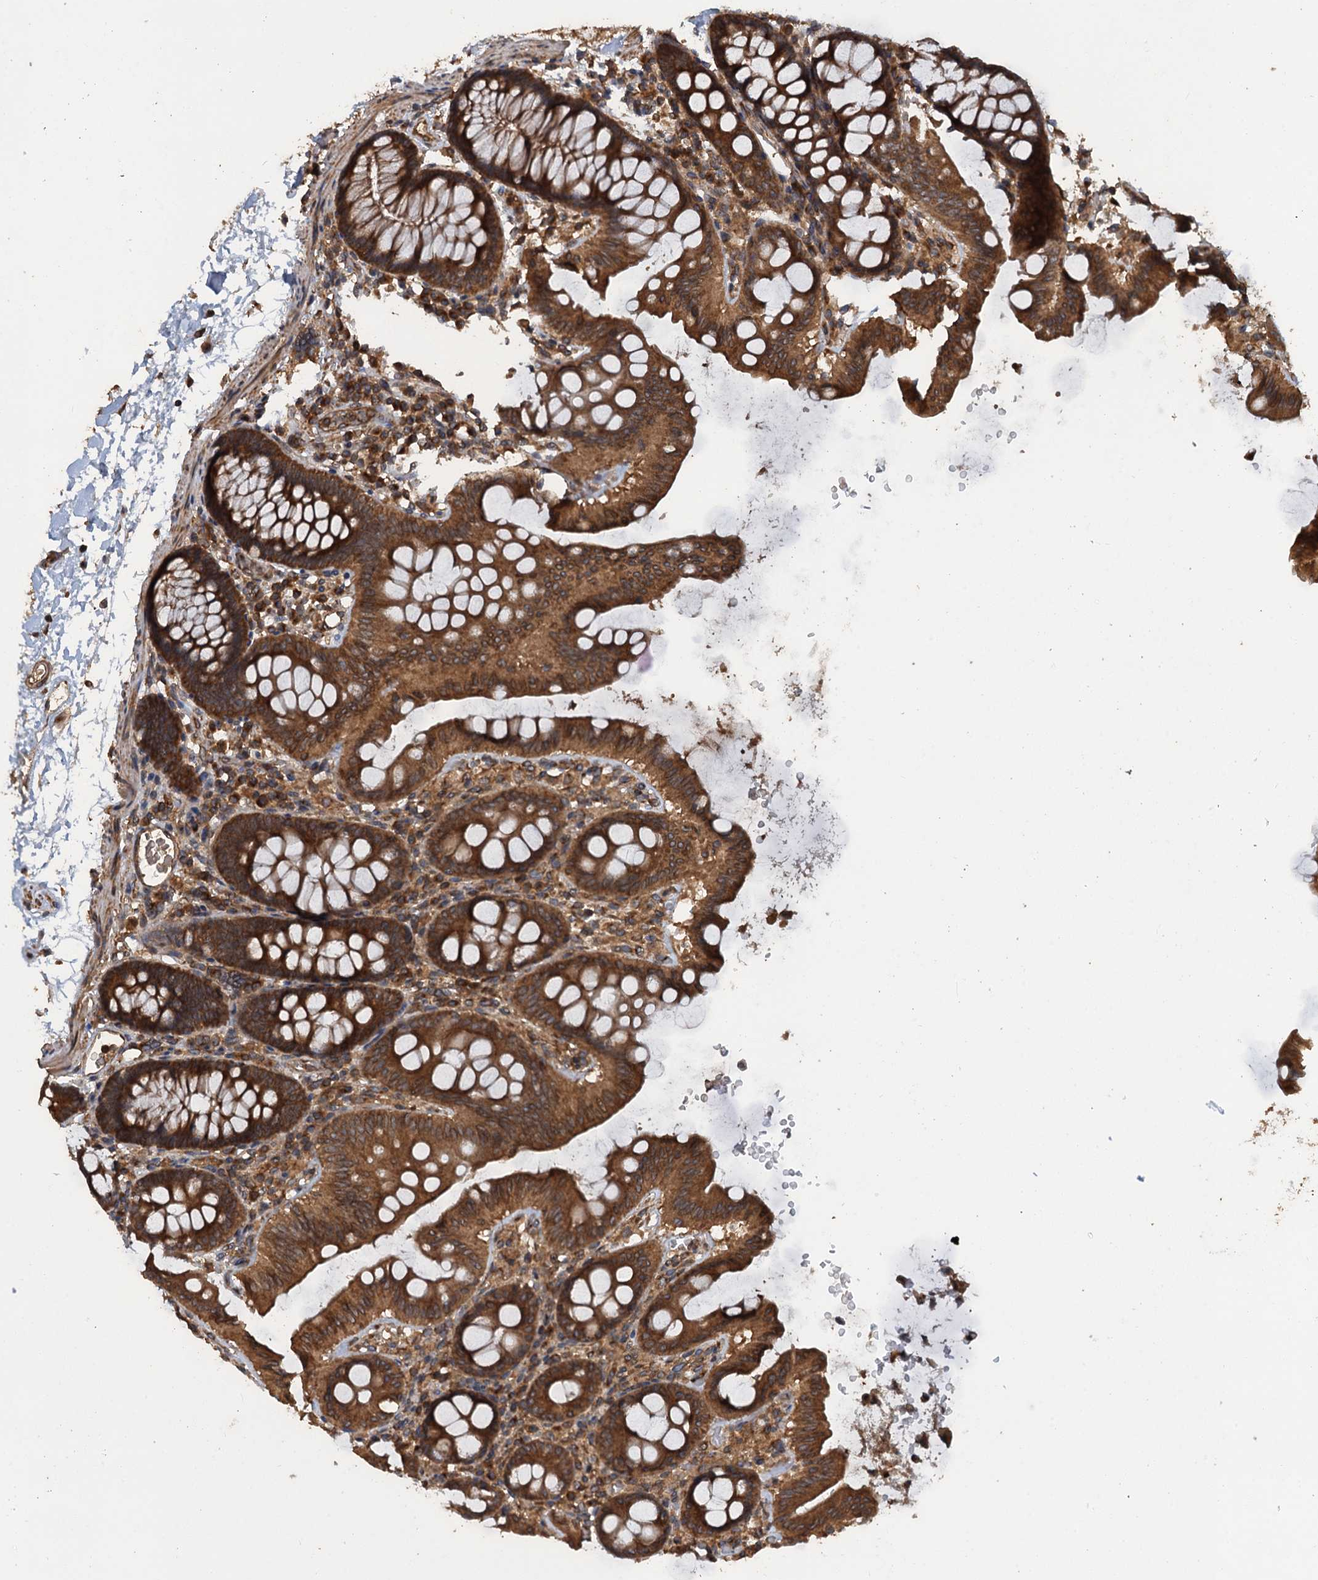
{"staining": {"intensity": "moderate", "quantity": ">75%", "location": "cytoplasmic/membranous"}, "tissue": "colon", "cell_type": "Endothelial cells", "image_type": "normal", "snomed": [{"axis": "morphology", "description": "Normal tissue, NOS"}, {"axis": "topography", "description": "Colon"}], "caption": "Brown immunohistochemical staining in benign human colon demonstrates moderate cytoplasmic/membranous expression in approximately >75% of endothelial cells. The staining was performed using DAB (3,3'-diaminobenzidine), with brown indicating positive protein expression. Nuclei are stained blue with hematoxylin.", "gene": "GLE1", "patient": {"sex": "male", "age": 75}}